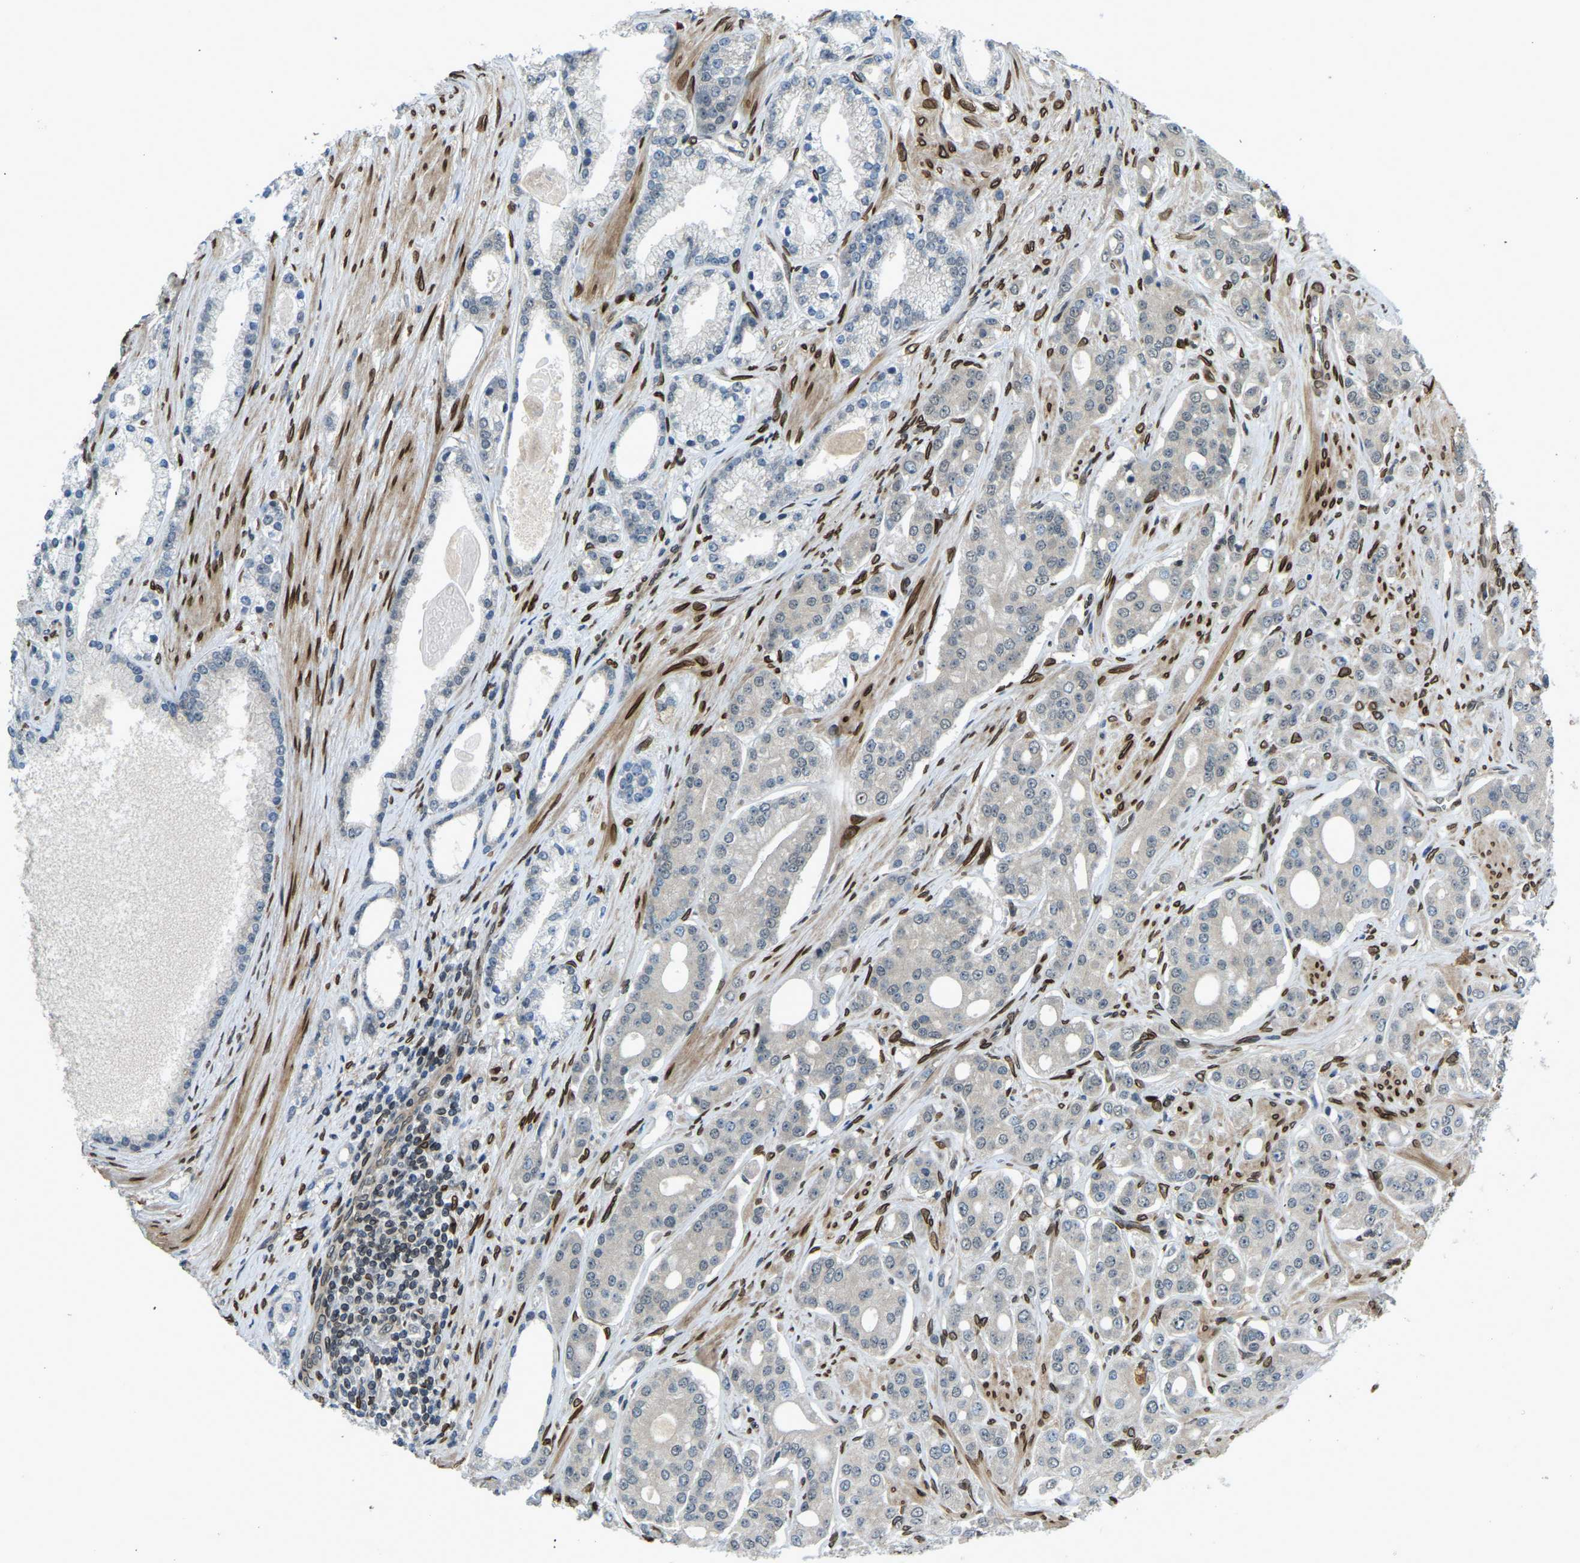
{"staining": {"intensity": "negative", "quantity": "none", "location": "none"}, "tissue": "prostate cancer", "cell_type": "Tumor cells", "image_type": "cancer", "snomed": [{"axis": "morphology", "description": "Adenocarcinoma, High grade"}, {"axis": "topography", "description": "Prostate"}], "caption": "Micrograph shows no protein positivity in tumor cells of prostate cancer (adenocarcinoma (high-grade)) tissue. (DAB immunohistochemistry visualized using brightfield microscopy, high magnification).", "gene": "SYNE1", "patient": {"sex": "male", "age": 71}}